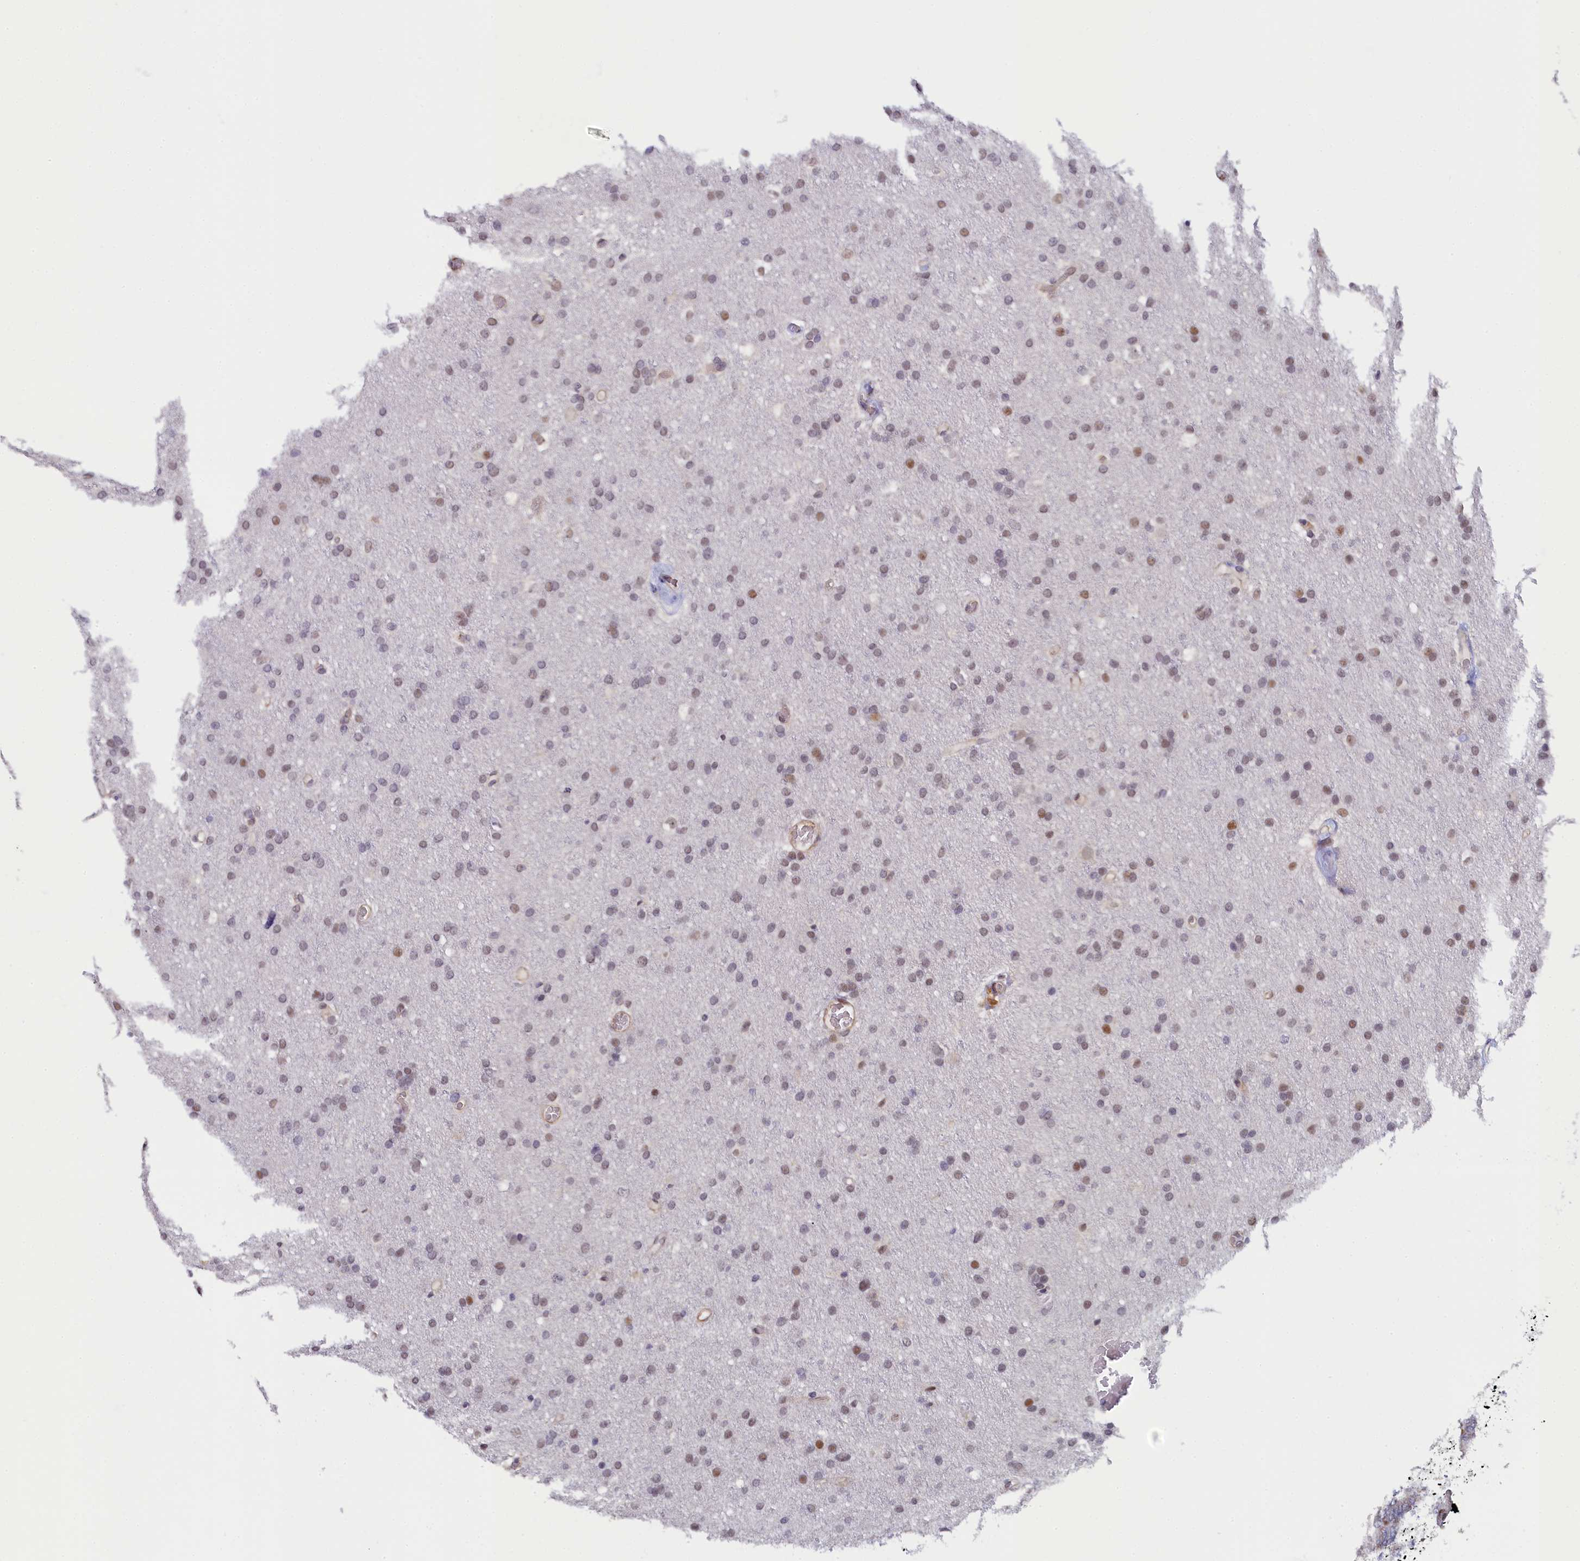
{"staining": {"intensity": "moderate", "quantity": "<25%", "location": "nuclear"}, "tissue": "glioma", "cell_type": "Tumor cells", "image_type": "cancer", "snomed": [{"axis": "morphology", "description": "Glioma, malignant, High grade"}, {"axis": "topography", "description": "Cerebral cortex"}], "caption": "Glioma stained with IHC reveals moderate nuclear positivity in approximately <25% of tumor cells.", "gene": "INTS14", "patient": {"sex": "female", "age": 36}}